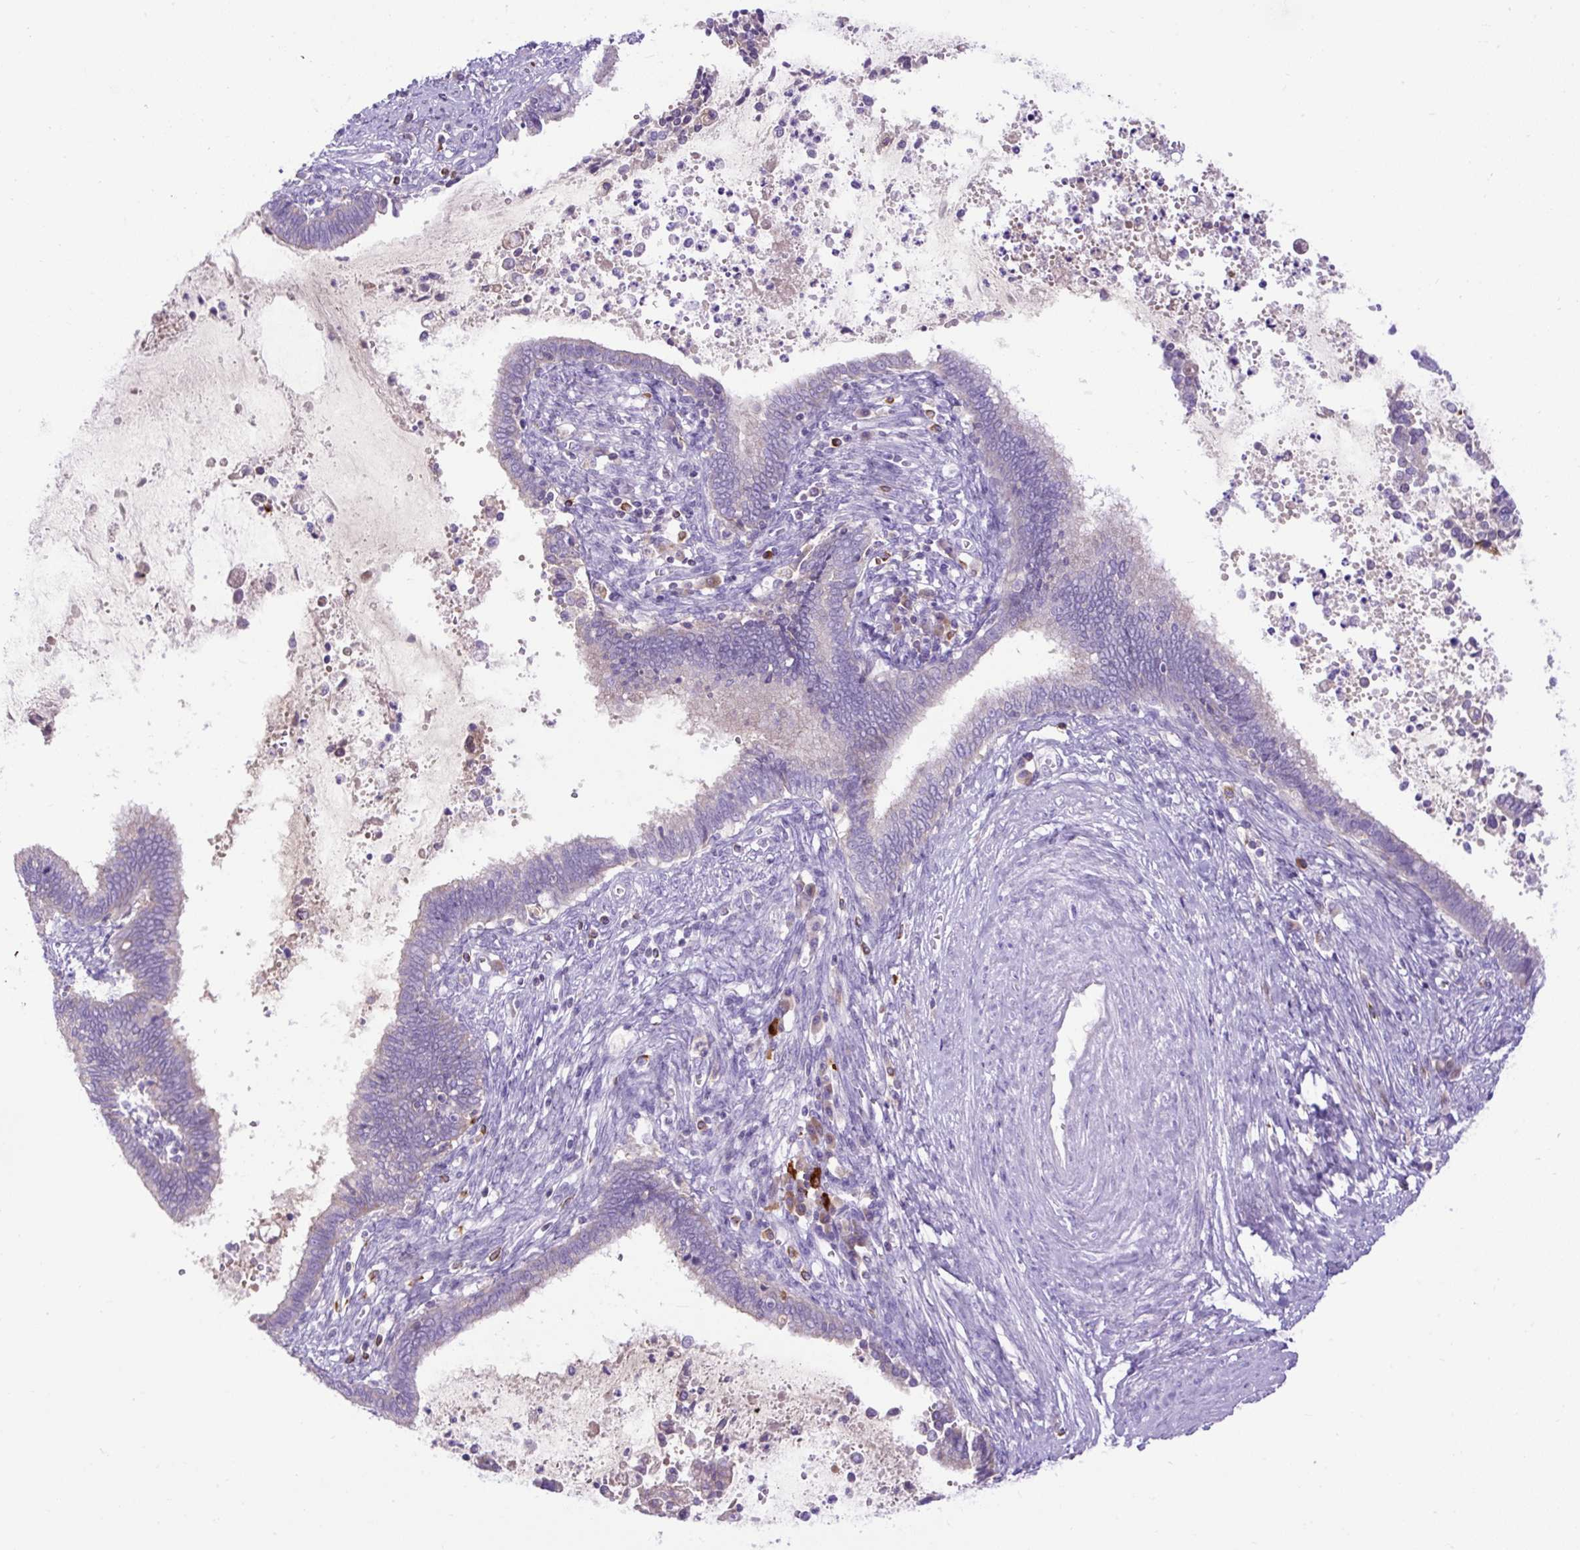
{"staining": {"intensity": "negative", "quantity": "none", "location": "none"}, "tissue": "cervical cancer", "cell_type": "Tumor cells", "image_type": "cancer", "snomed": [{"axis": "morphology", "description": "Adenocarcinoma, NOS"}, {"axis": "topography", "description": "Cervix"}], "caption": "This histopathology image is of cervical adenocarcinoma stained with IHC to label a protein in brown with the nuclei are counter-stained blue. There is no staining in tumor cells.", "gene": "SPTBN5", "patient": {"sex": "female", "age": 44}}